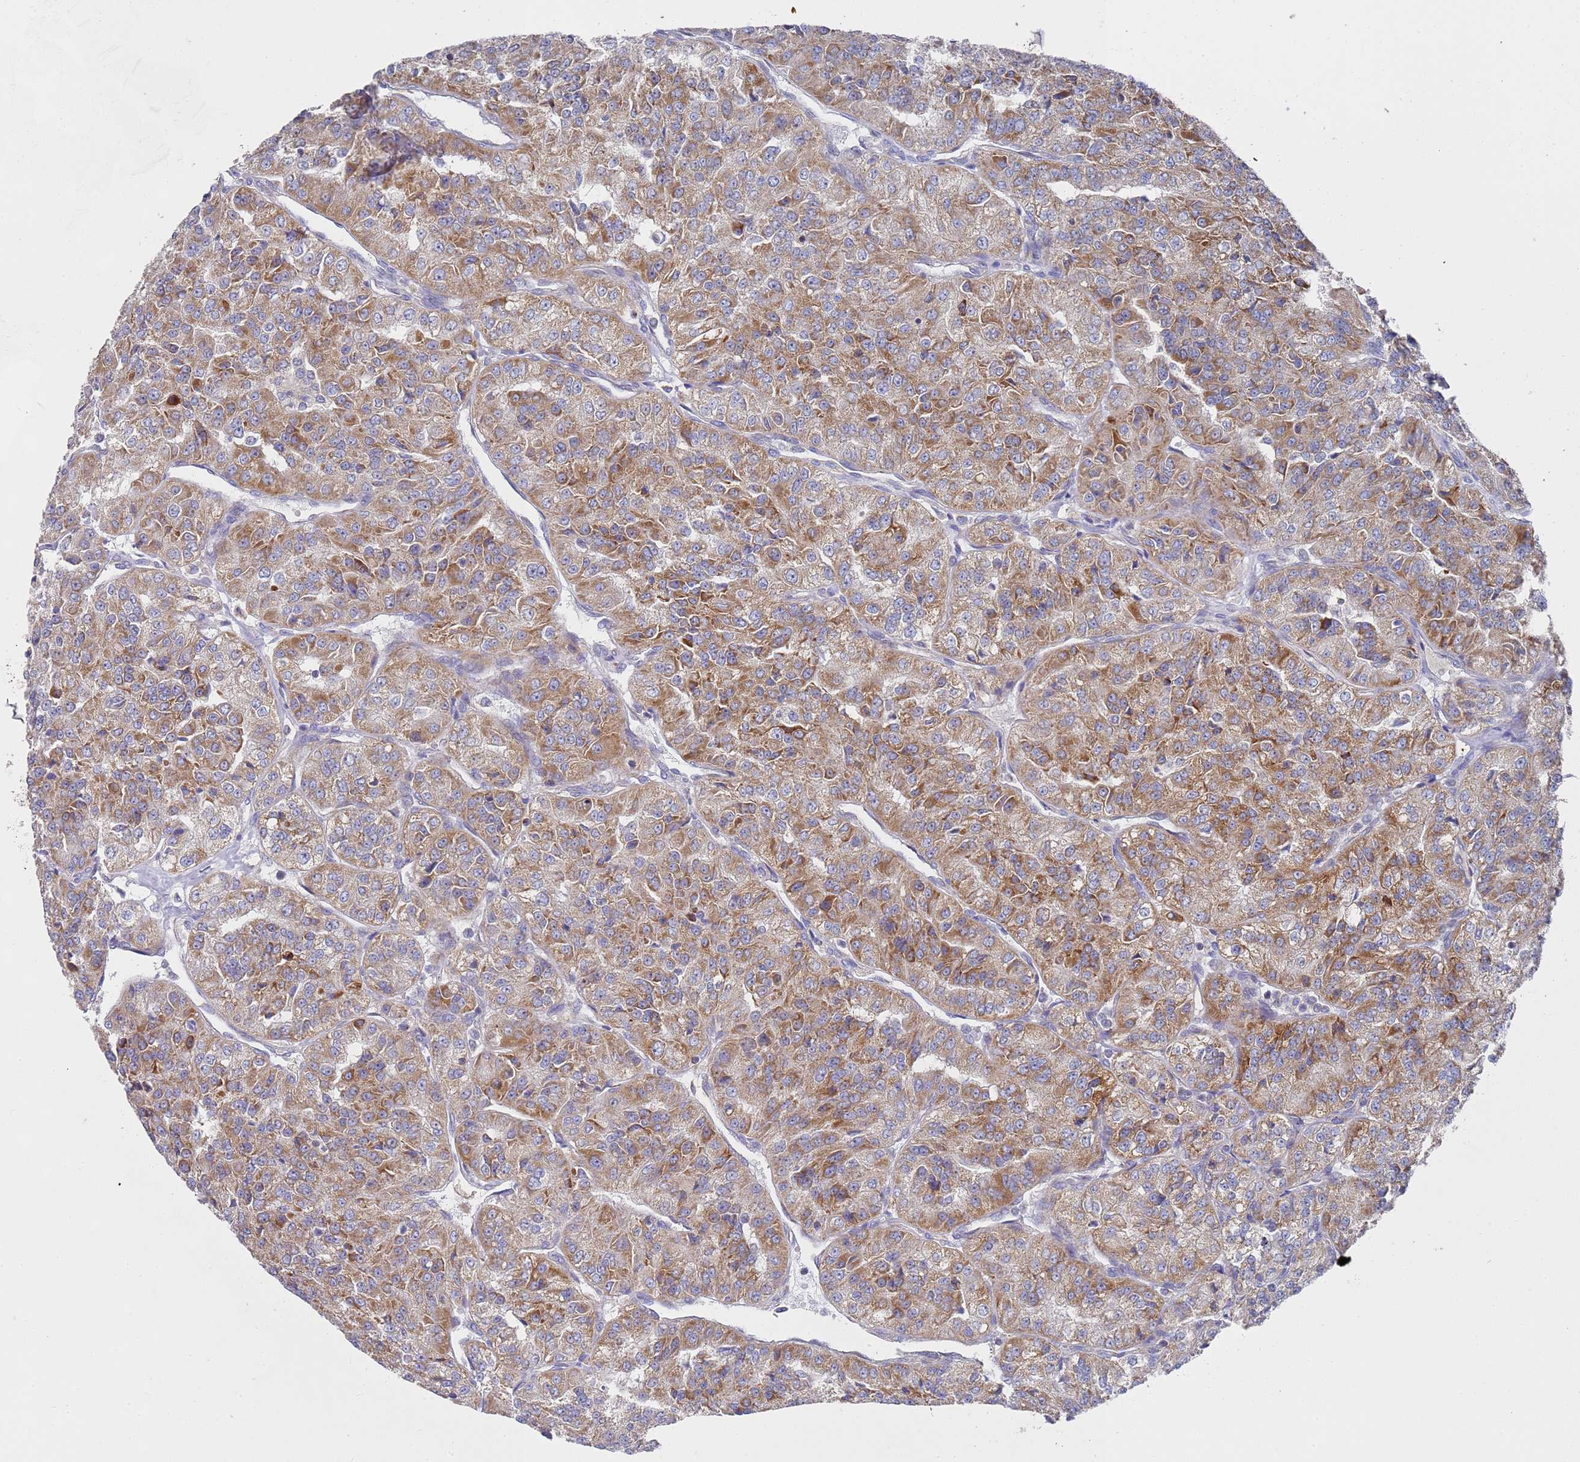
{"staining": {"intensity": "moderate", "quantity": ">75%", "location": "cytoplasmic/membranous"}, "tissue": "renal cancer", "cell_type": "Tumor cells", "image_type": "cancer", "snomed": [{"axis": "morphology", "description": "Adenocarcinoma, NOS"}, {"axis": "topography", "description": "Kidney"}], "caption": "Human renal cancer stained with a brown dye demonstrates moderate cytoplasmic/membranous positive staining in approximately >75% of tumor cells.", "gene": "NPEPPS", "patient": {"sex": "female", "age": 63}}